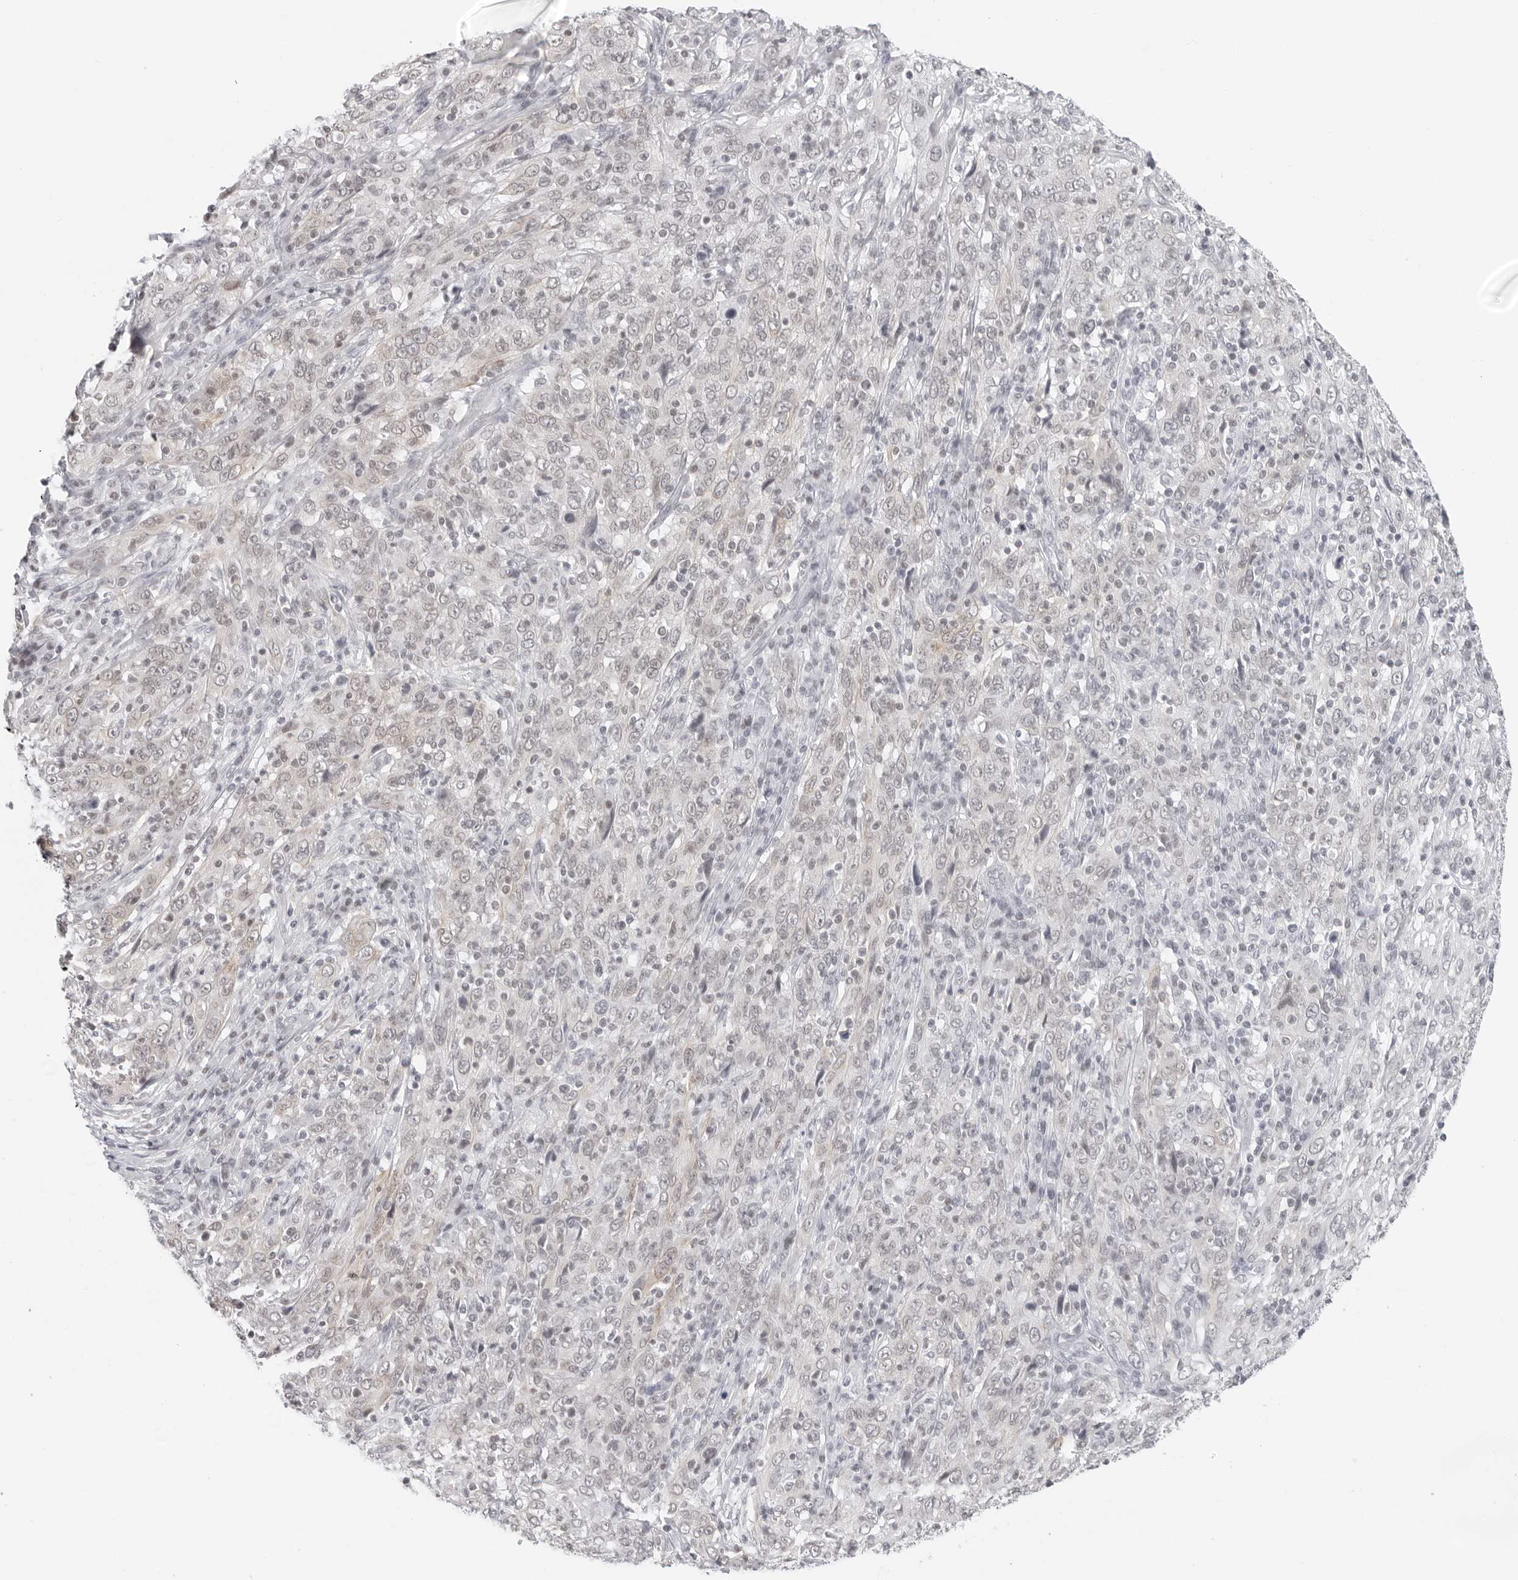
{"staining": {"intensity": "weak", "quantity": "25%-75%", "location": "nuclear"}, "tissue": "cervical cancer", "cell_type": "Tumor cells", "image_type": "cancer", "snomed": [{"axis": "morphology", "description": "Squamous cell carcinoma, NOS"}, {"axis": "topography", "description": "Cervix"}], "caption": "Protein expression analysis of cervical cancer (squamous cell carcinoma) demonstrates weak nuclear expression in about 25%-75% of tumor cells. Nuclei are stained in blue.", "gene": "FLG2", "patient": {"sex": "female", "age": 46}}